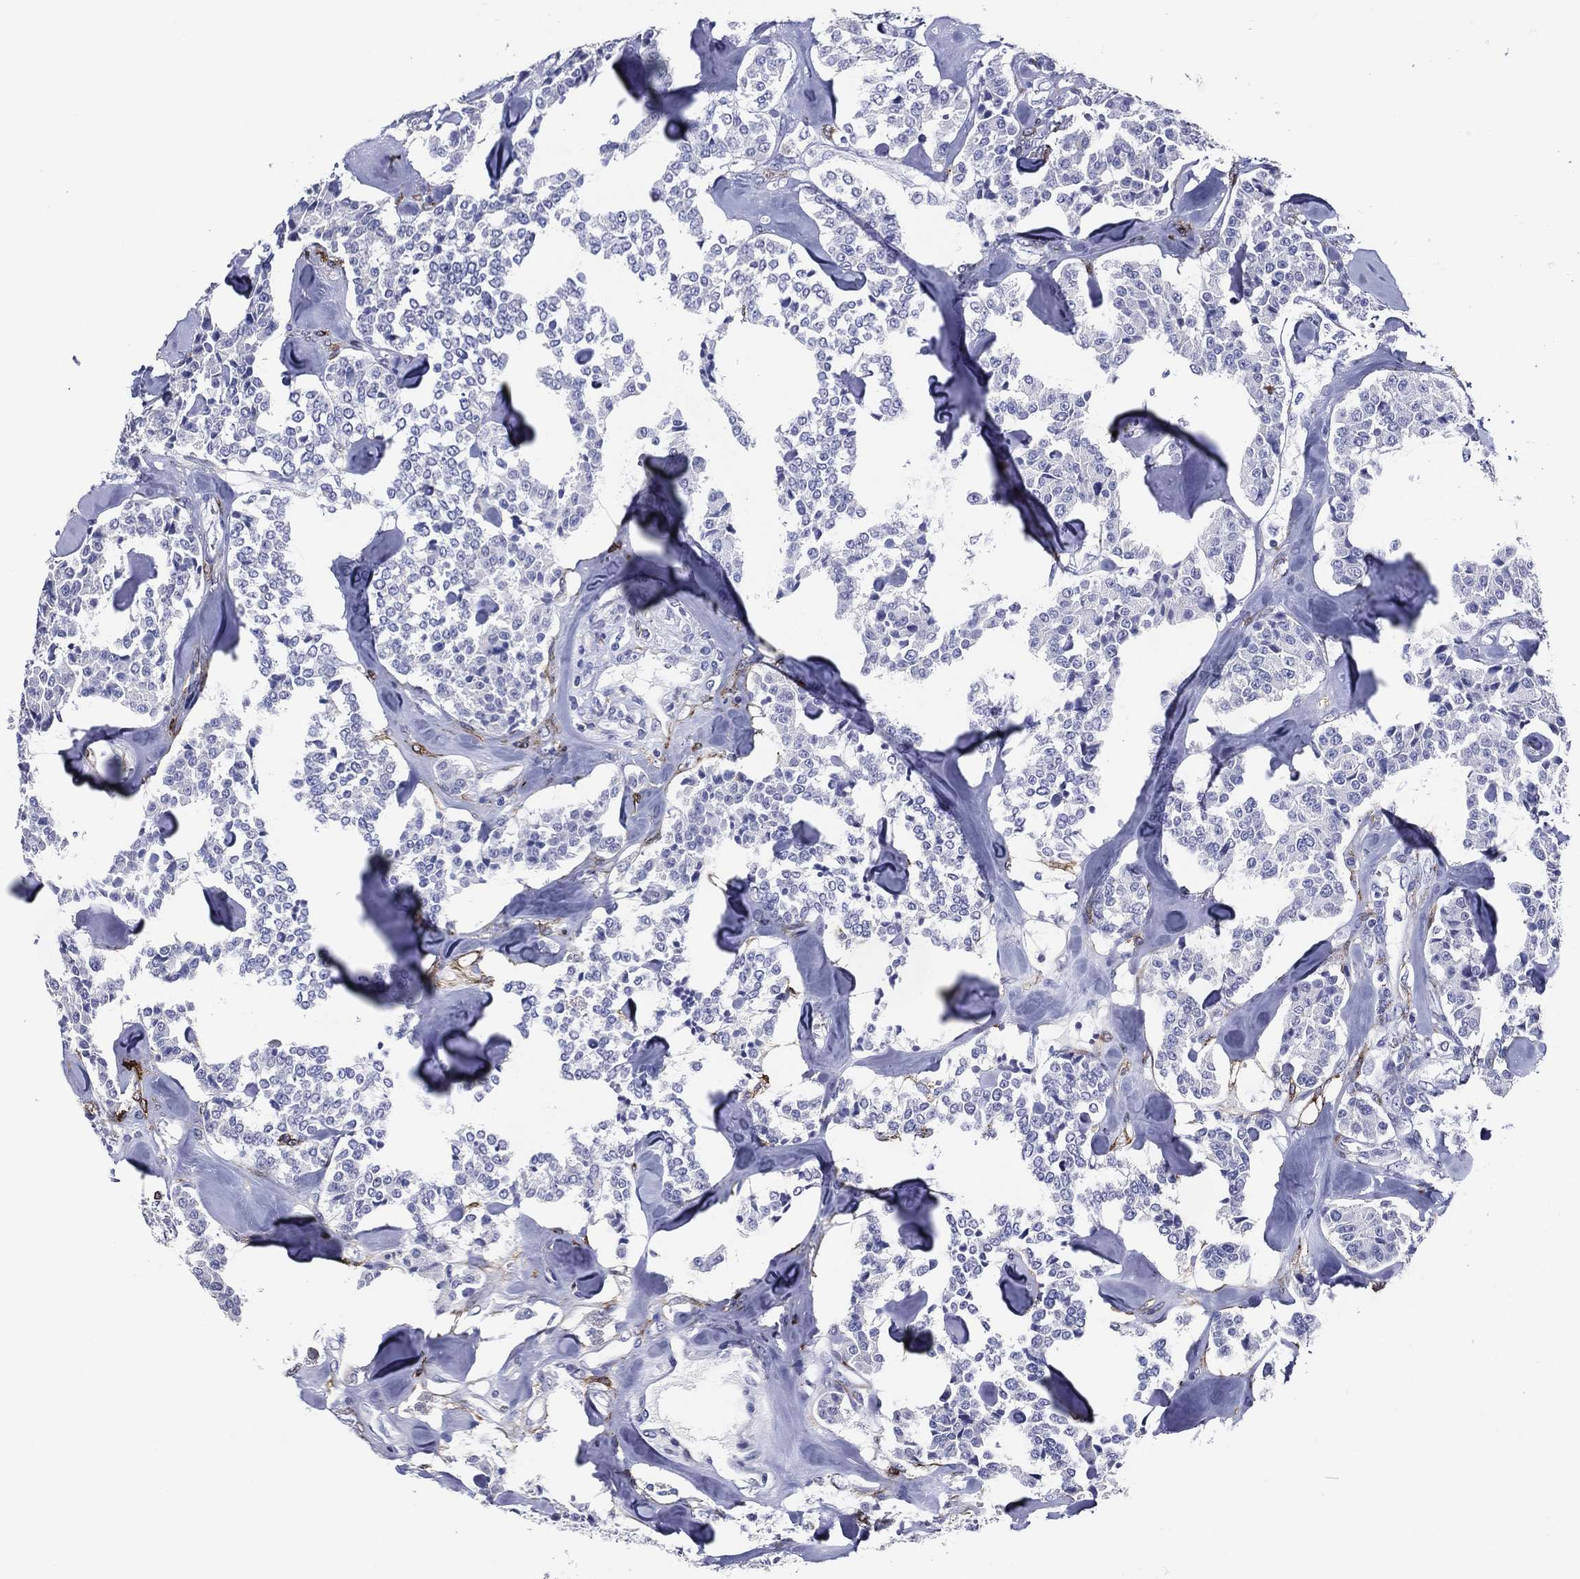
{"staining": {"intensity": "negative", "quantity": "none", "location": "none"}, "tissue": "carcinoid", "cell_type": "Tumor cells", "image_type": "cancer", "snomed": [{"axis": "morphology", "description": "Carcinoid, malignant, NOS"}, {"axis": "topography", "description": "Pancreas"}], "caption": "Immunohistochemistry (IHC) image of neoplastic tissue: human carcinoid (malignant) stained with DAB displays no significant protein staining in tumor cells.", "gene": "ACE2", "patient": {"sex": "male", "age": 41}}